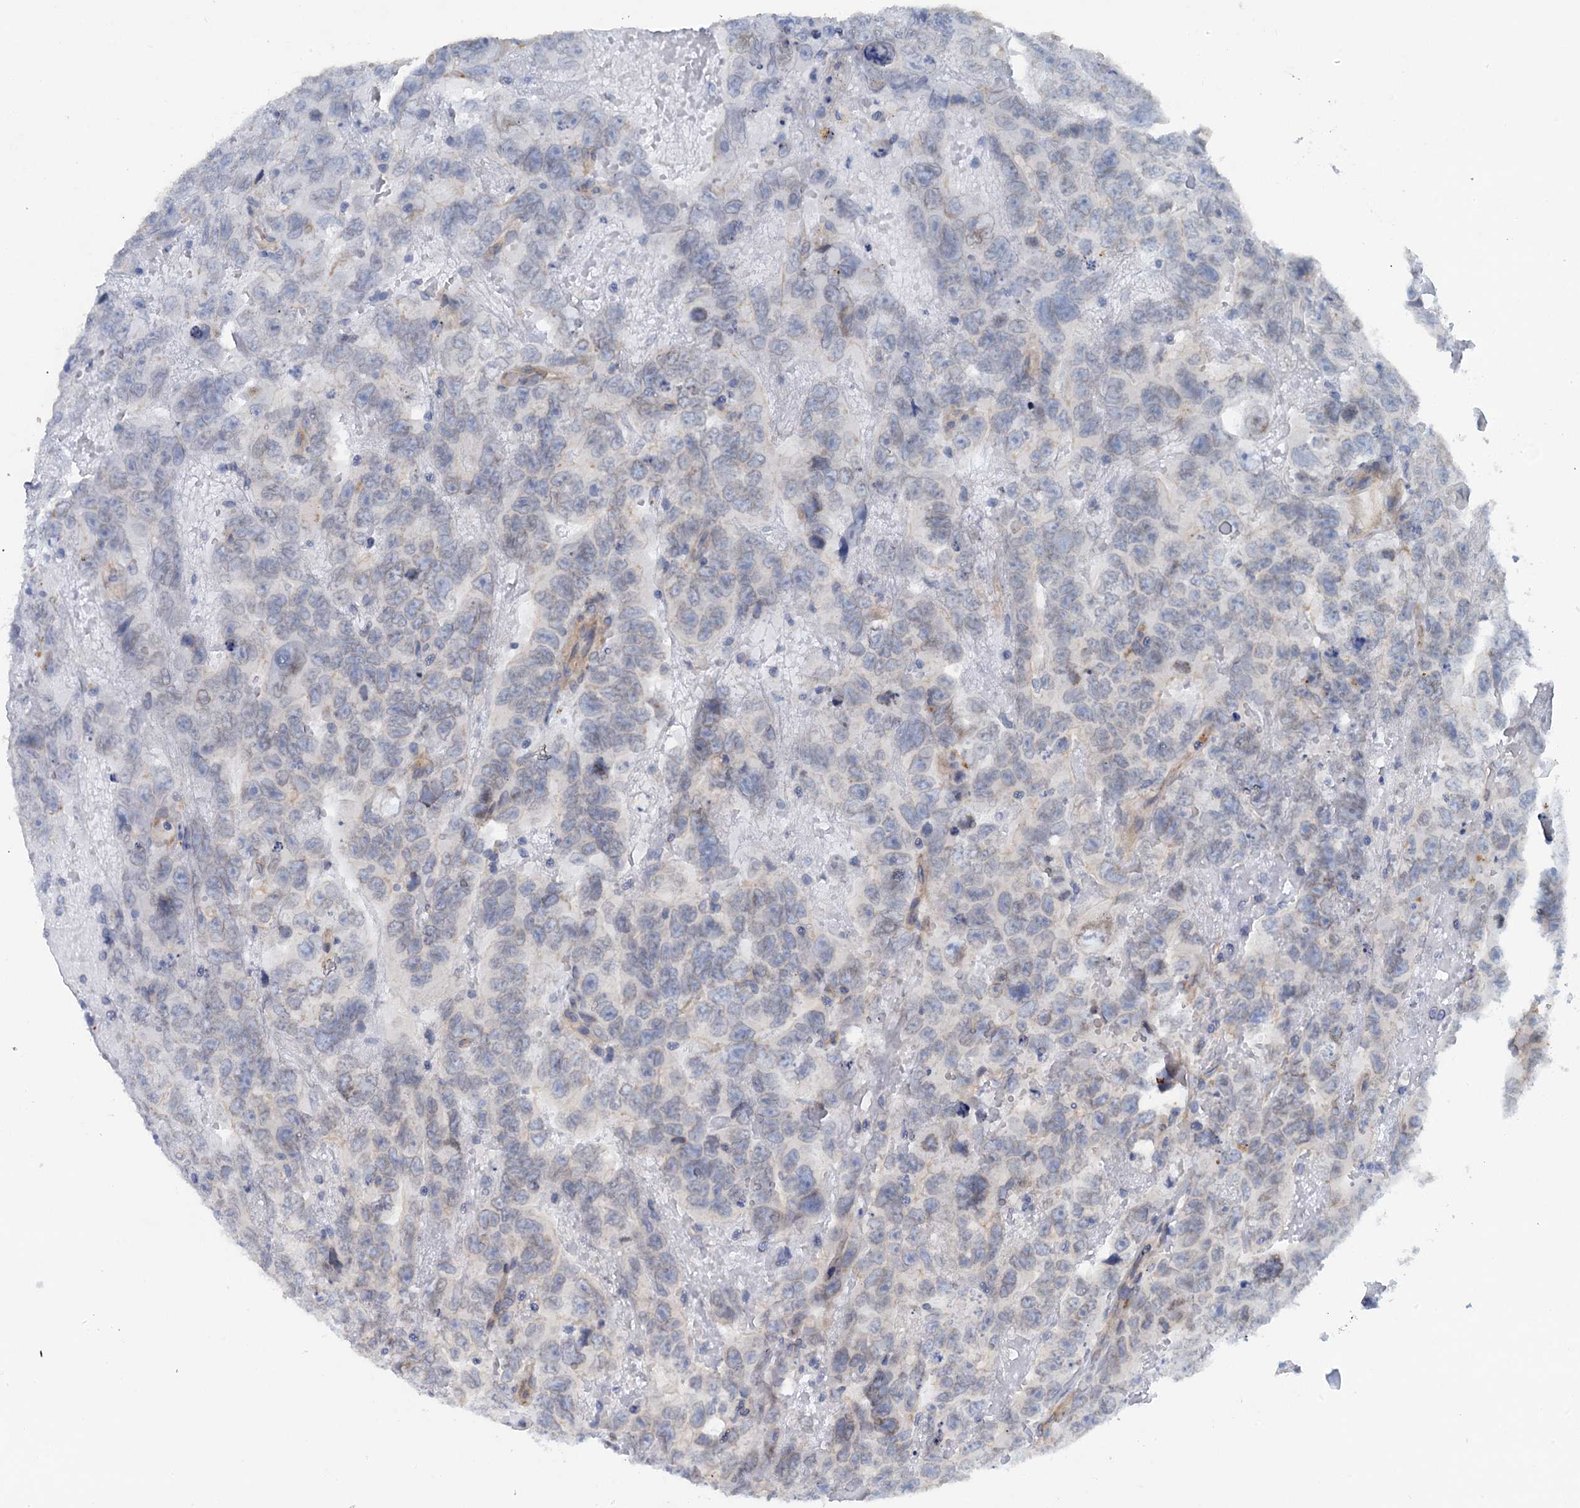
{"staining": {"intensity": "negative", "quantity": "none", "location": "none"}, "tissue": "testis cancer", "cell_type": "Tumor cells", "image_type": "cancer", "snomed": [{"axis": "morphology", "description": "Carcinoma, Embryonal, NOS"}, {"axis": "topography", "description": "Testis"}], "caption": "The IHC histopathology image has no significant expression in tumor cells of embryonal carcinoma (testis) tissue.", "gene": "POGLUT3", "patient": {"sex": "male", "age": 45}}